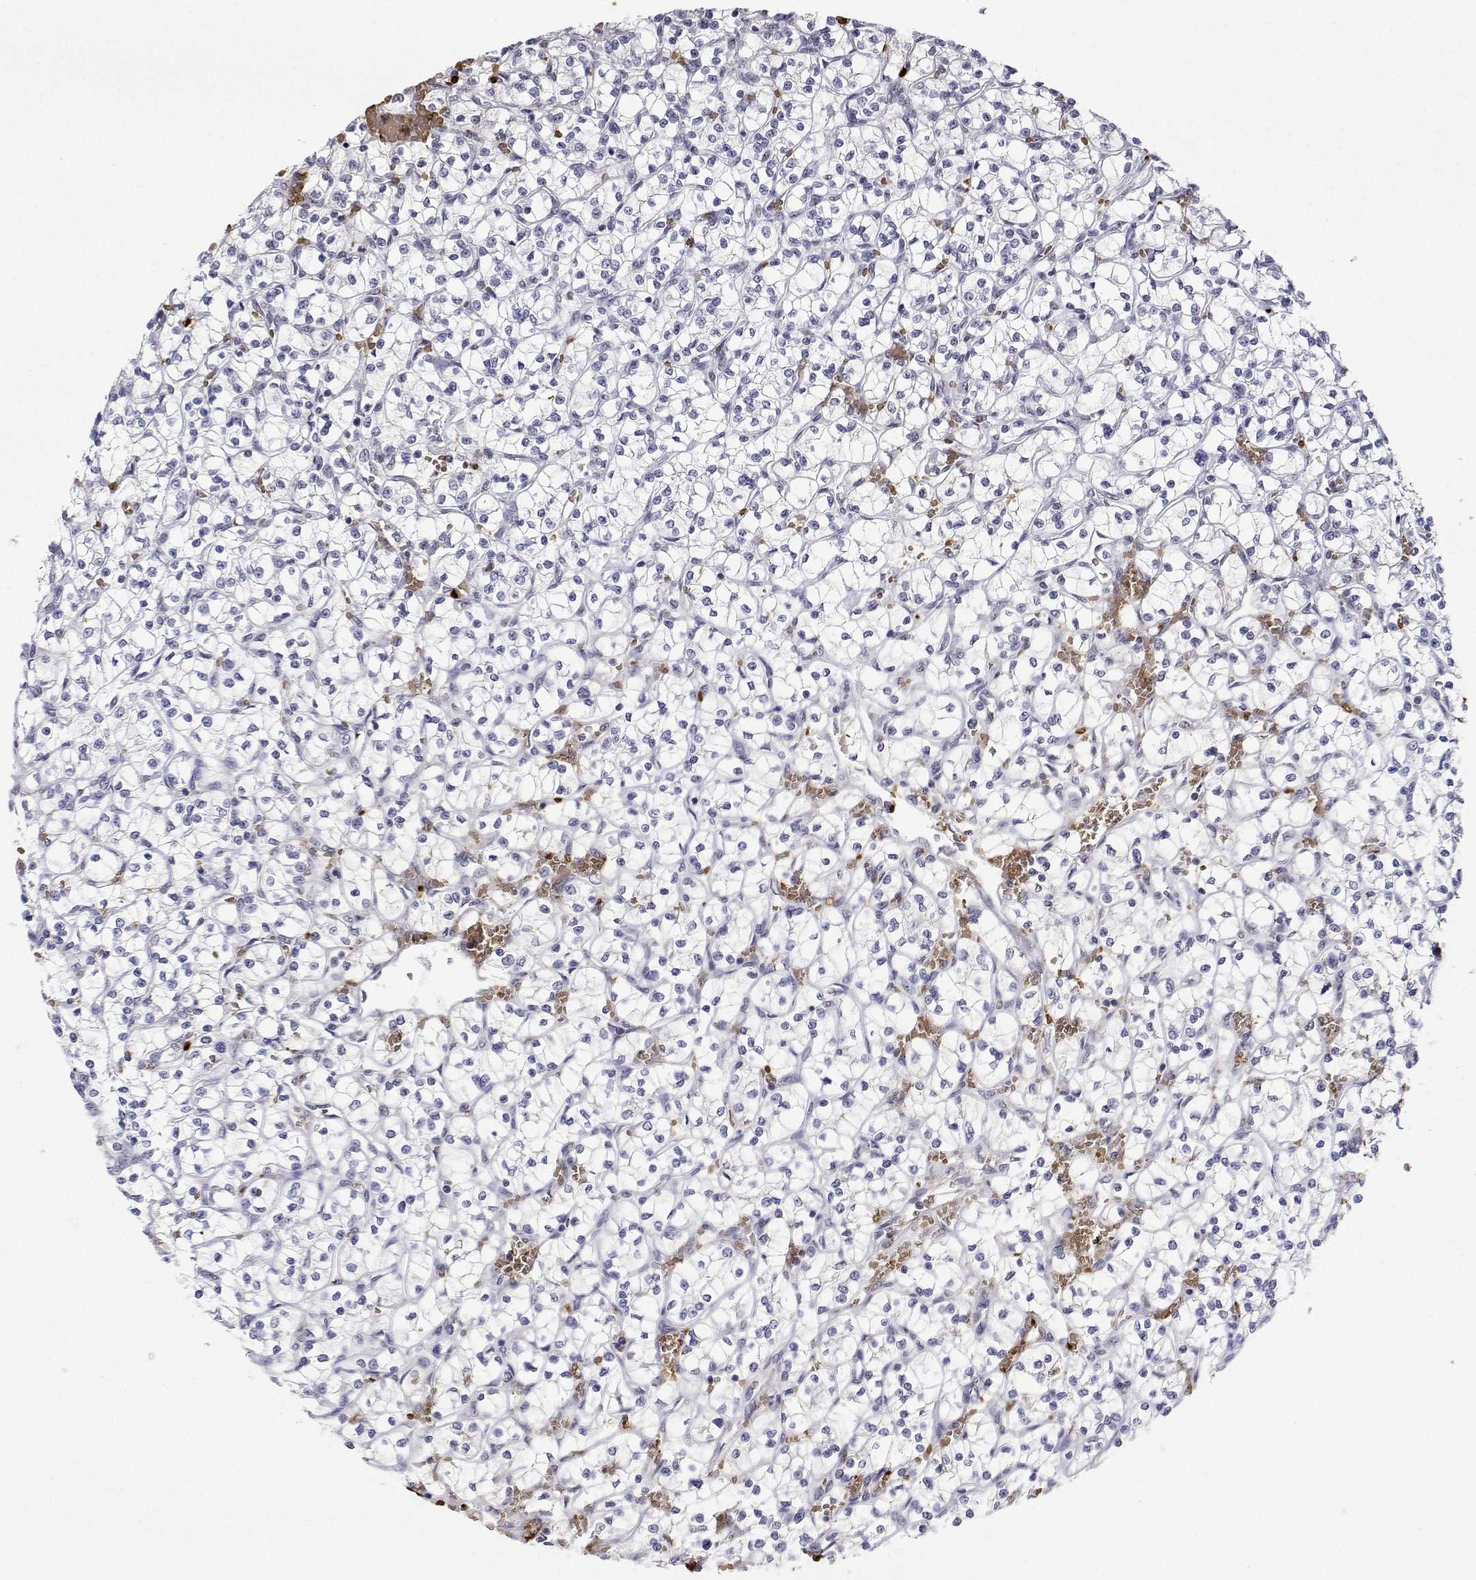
{"staining": {"intensity": "negative", "quantity": "none", "location": "none"}, "tissue": "renal cancer", "cell_type": "Tumor cells", "image_type": "cancer", "snomed": [{"axis": "morphology", "description": "Adenocarcinoma, NOS"}, {"axis": "topography", "description": "Kidney"}], "caption": "Tumor cells show no significant positivity in renal cancer (adenocarcinoma).", "gene": "ADAR", "patient": {"sex": "female", "age": 64}}